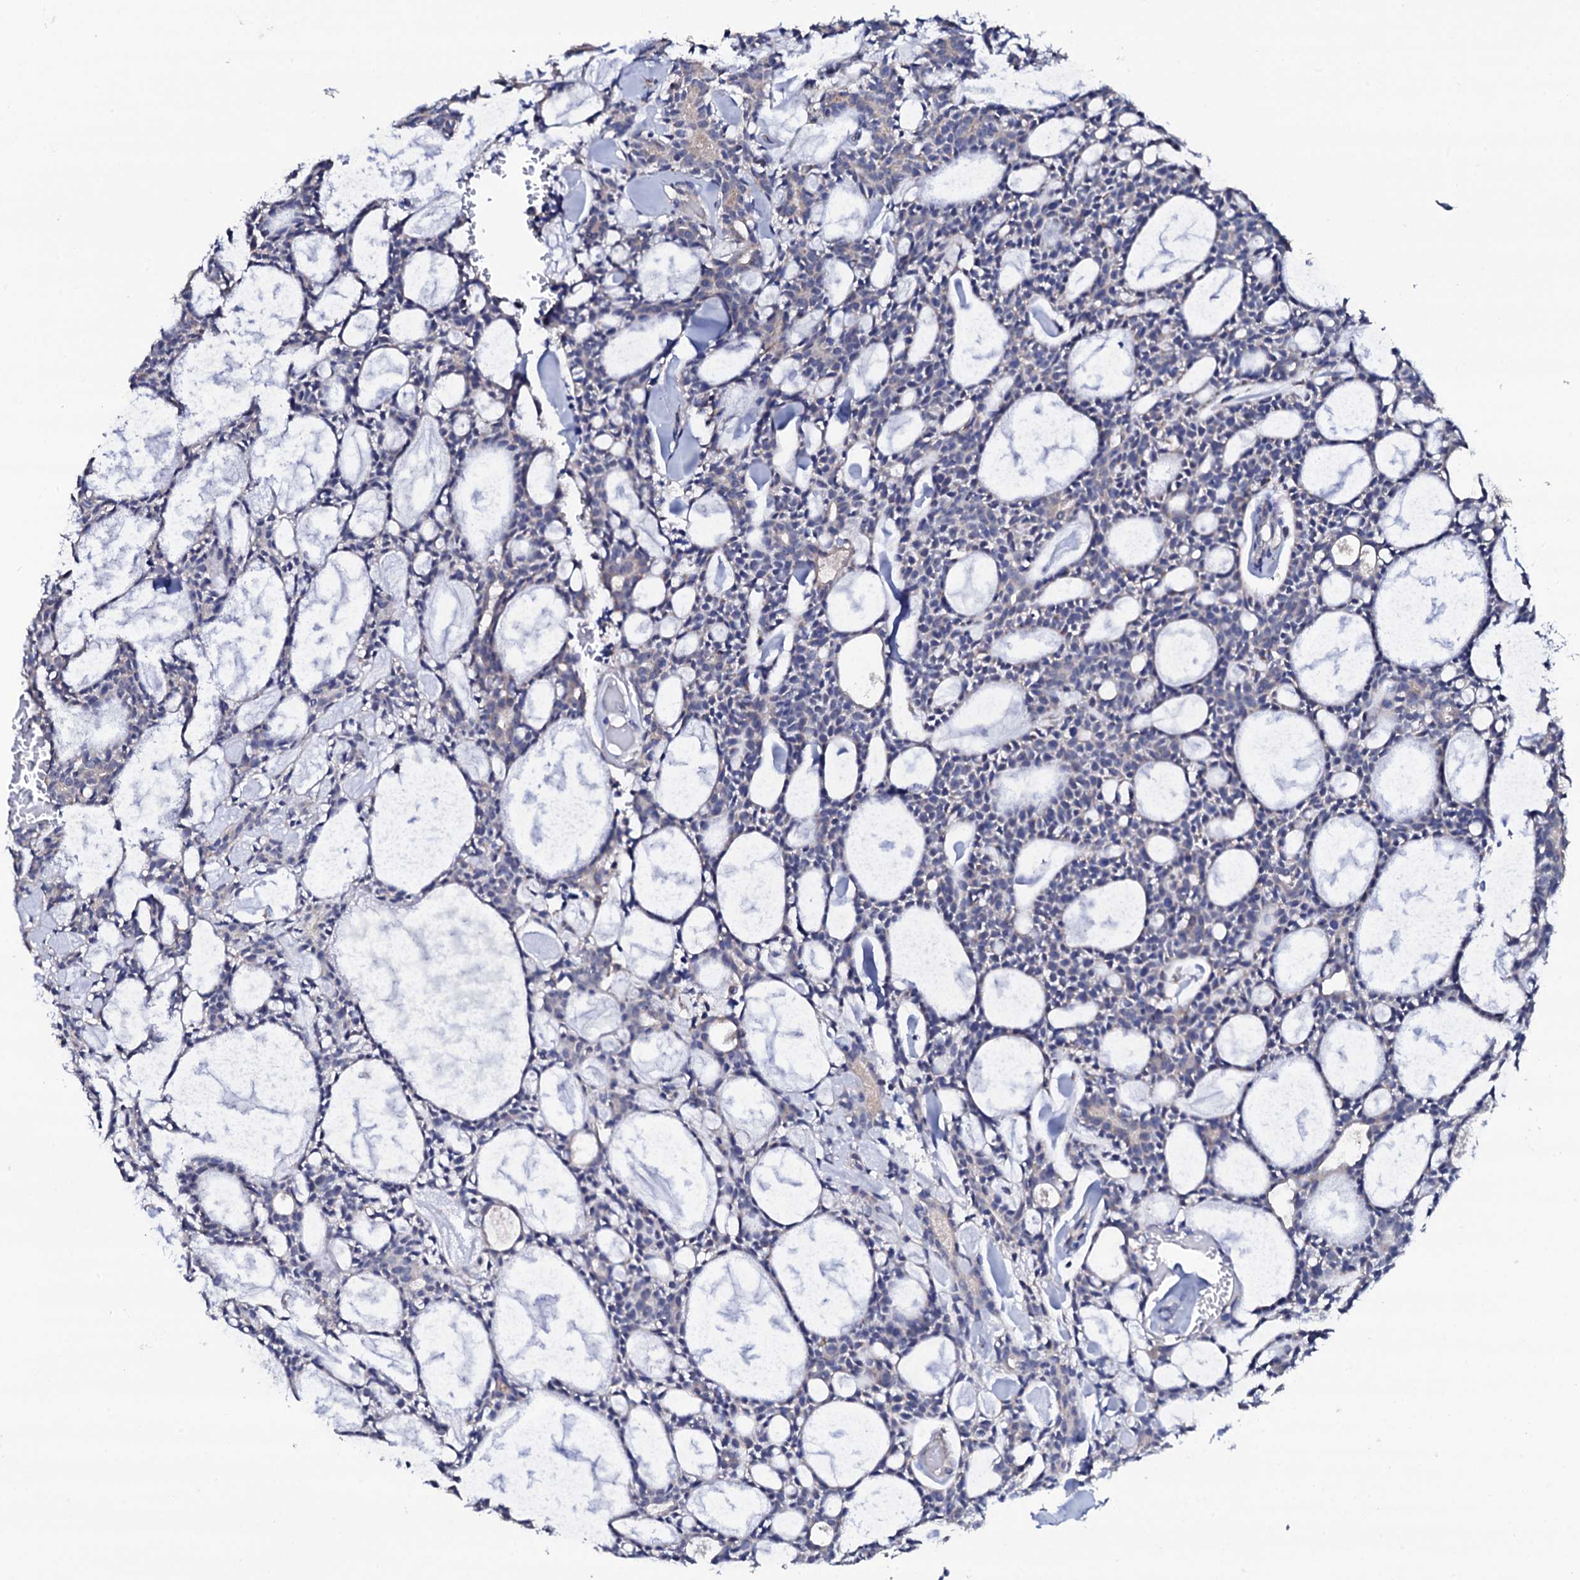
{"staining": {"intensity": "negative", "quantity": "none", "location": "none"}, "tissue": "head and neck cancer", "cell_type": "Tumor cells", "image_type": "cancer", "snomed": [{"axis": "morphology", "description": "Adenocarcinoma, NOS"}, {"axis": "topography", "description": "Salivary gland"}, {"axis": "topography", "description": "Head-Neck"}], "caption": "Tumor cells show no significant protein positivity in head and neck adenocarcinoma. (Brightfield microscopy of DAB (3,3'-diaminobenzidine) immunohistochemistry (IHC) at high magnification).", "gene": "TCAF2", "patient": {"sex": "male", "age": 55}}